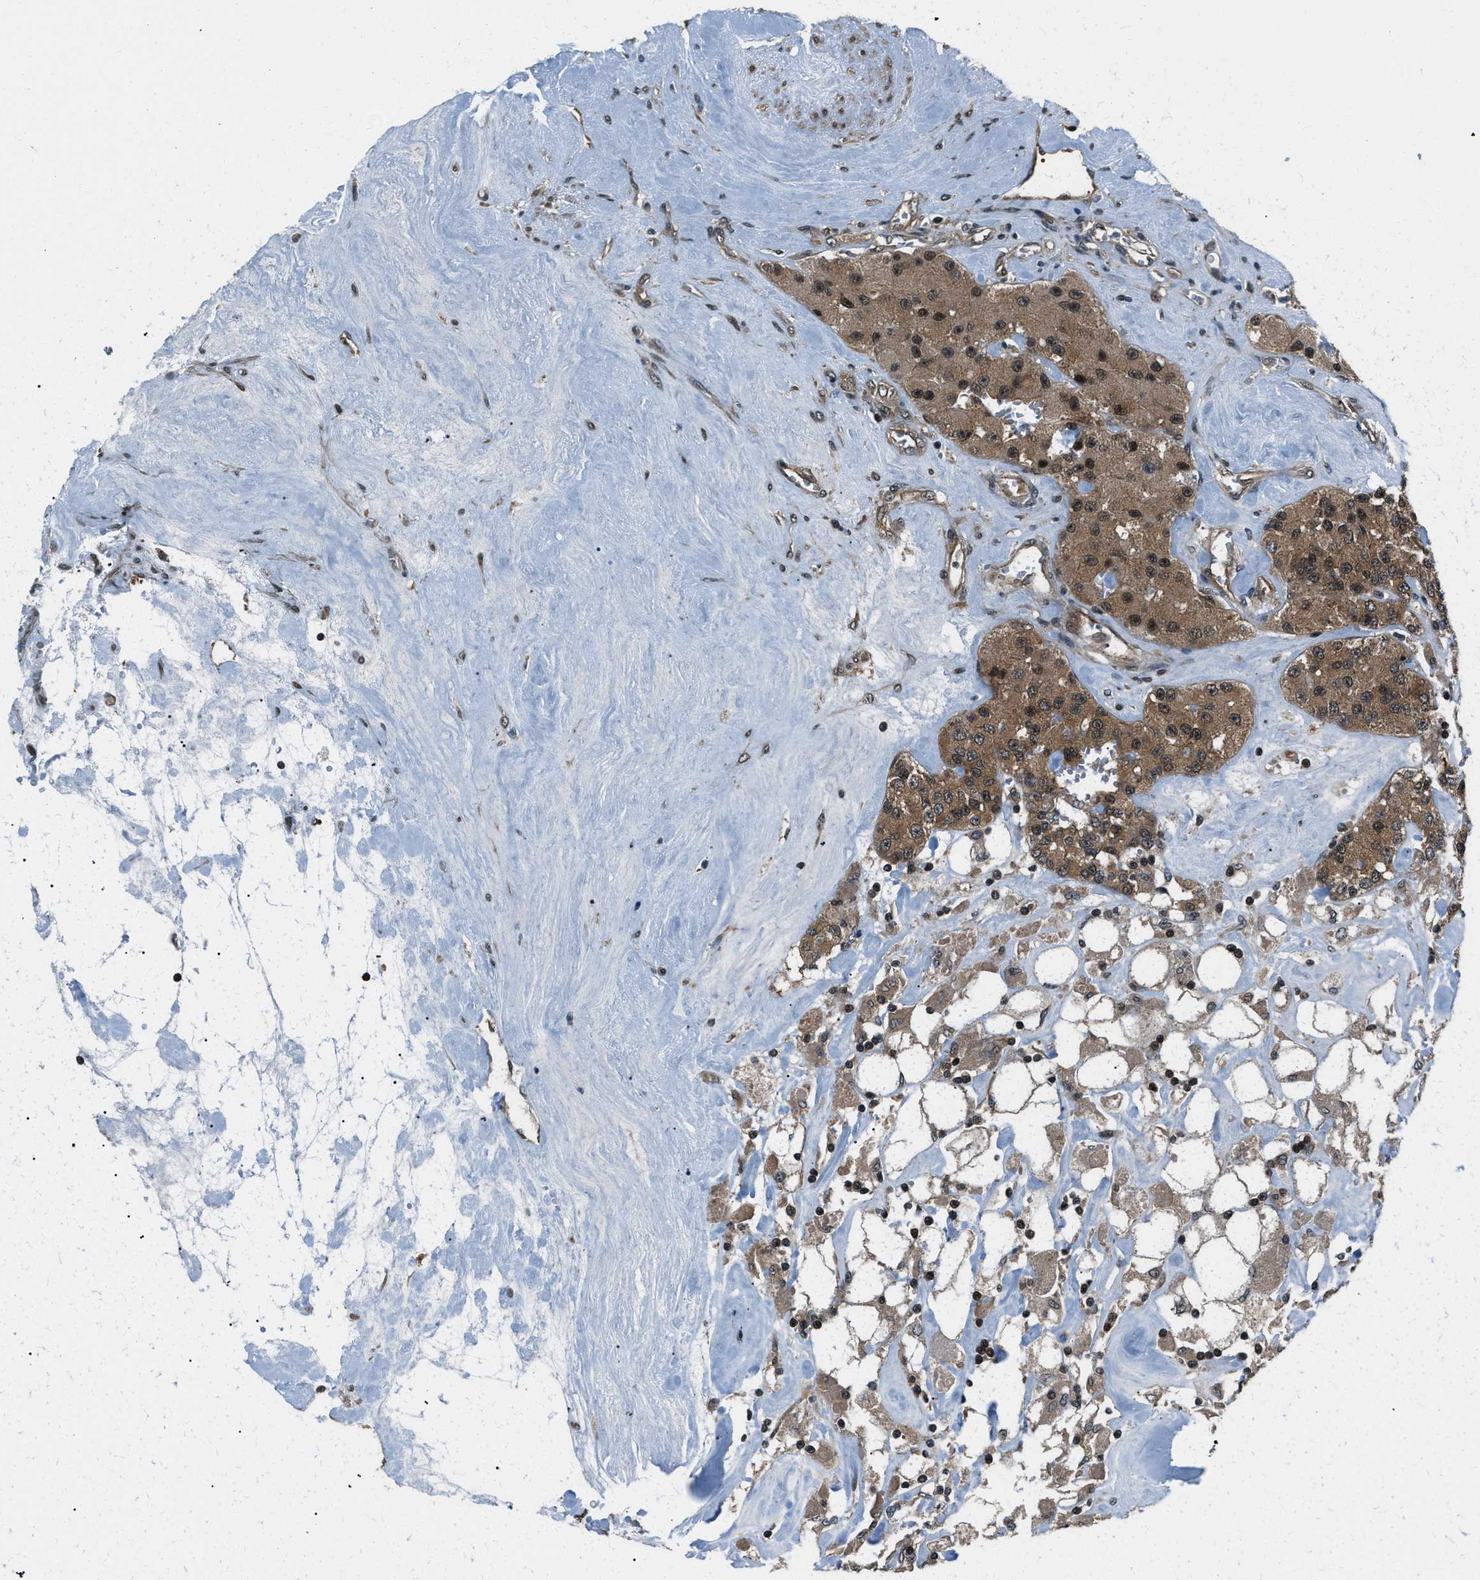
{"staining": {"intensity": "moderate", "quantity": ">75%", "location": "cytoplasmic/membranous,nuclear"}, "tissue": "carcinoid", "cell_type": "Tumor cells", "image_type": "cancer", "snomed": [{"axis": "morphology", "description": "Carcinoid, malignant, NOS"}, {"axis": "topography", "description": "Pancreas"}], "caption": "Brown immunohistochemical staining in human malignant carcinoid reveals moderate cytoplasmic/membranous and nuclear expression in about >75% of tumor cells.", "gene": "NUDCD3", "patient": {"sex": "male", "age": 41}}